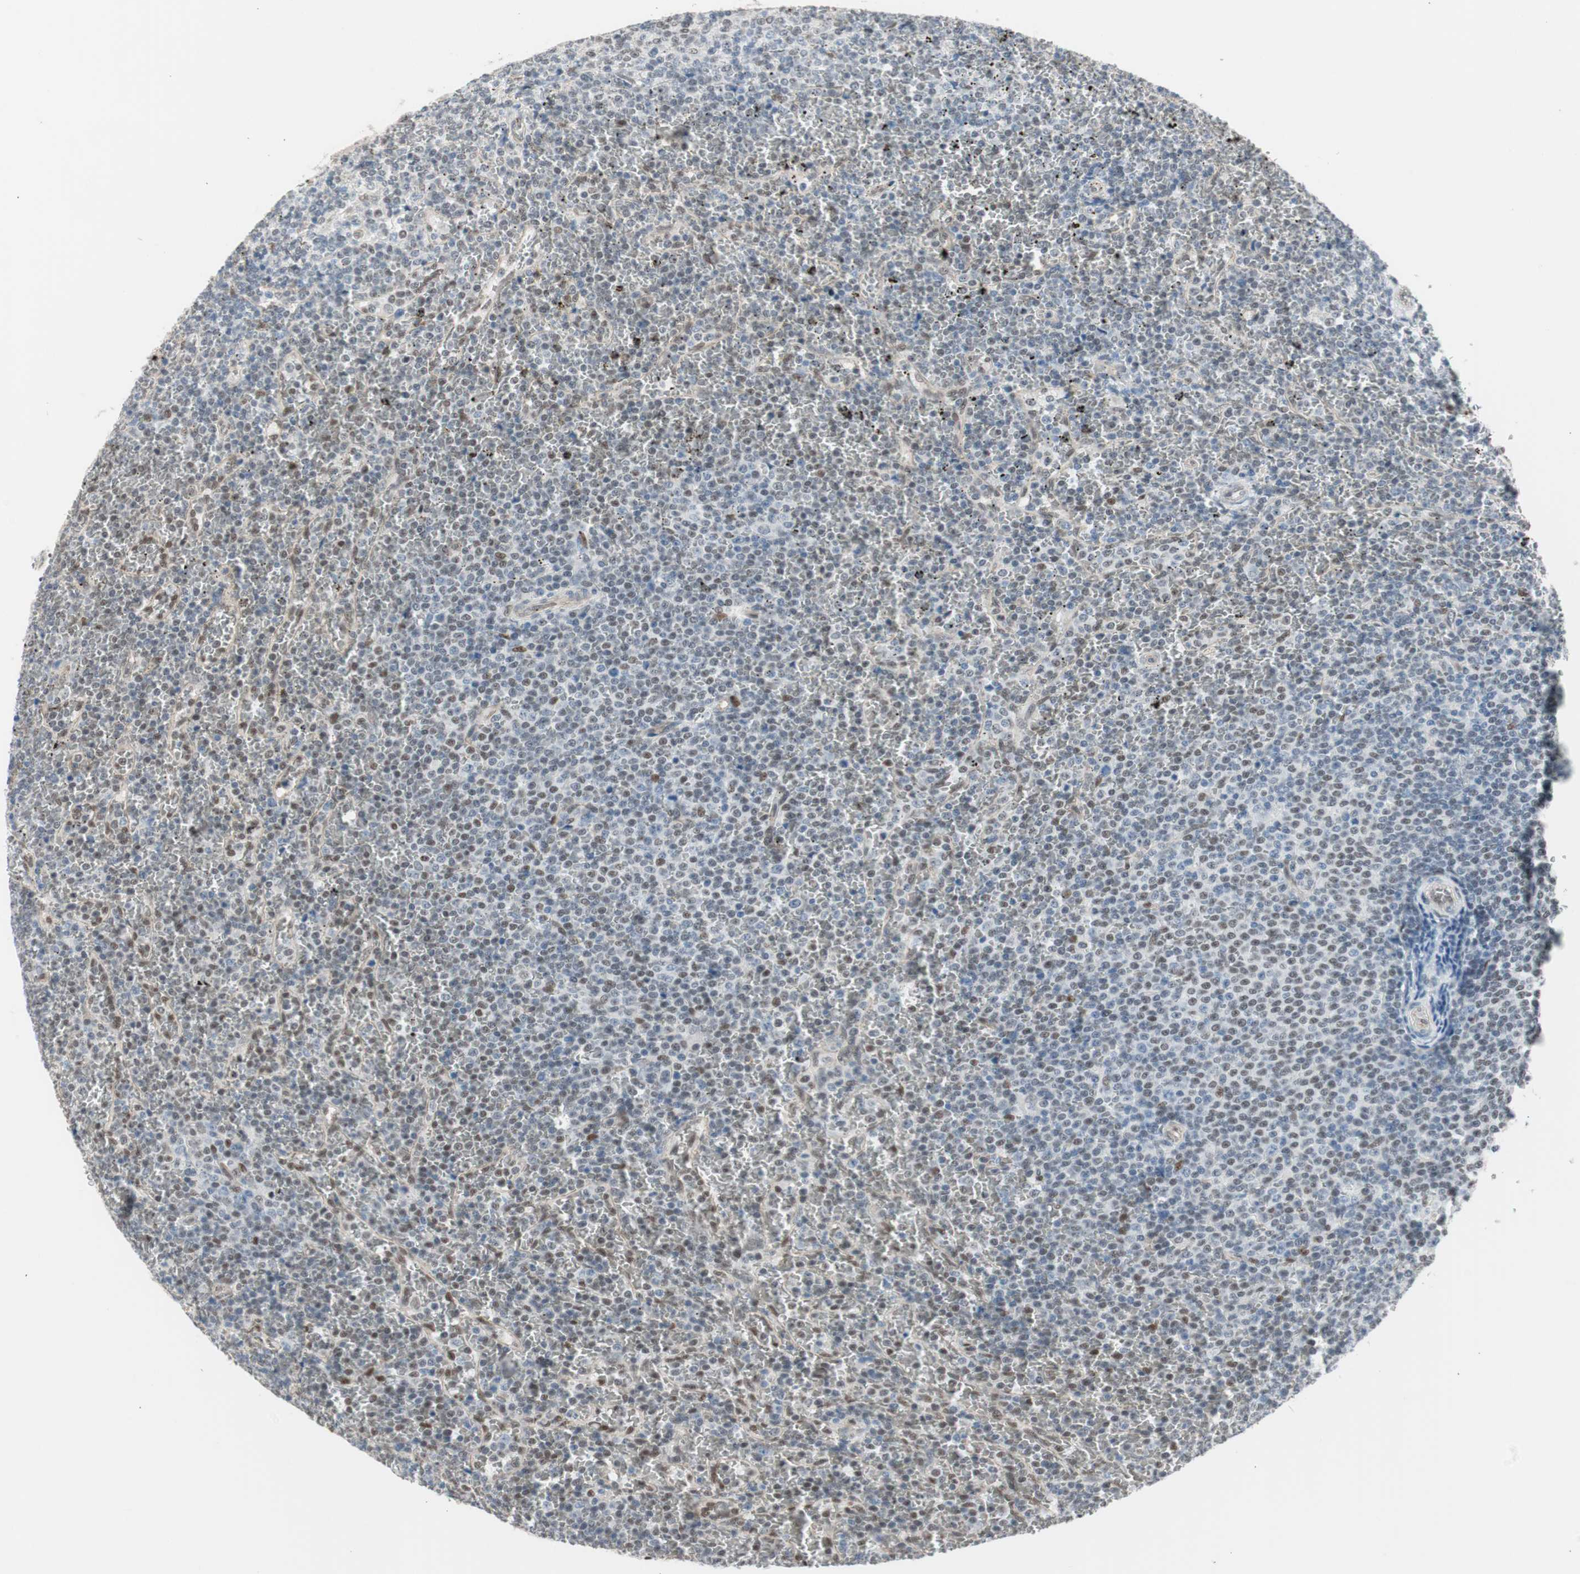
{"staining": {"intensity": "weak", "quantity": "25%-75%", "location": "nuclear"}, "tissue": "lymphoma", "cell_type": "Tumor cells", "image_type": "cancer", "snomed": [{"axis": "morphology", "description": "Malignant lymphoma, non-Hodgkin's type, Low grade"}, {"axis": "topography", "description": "Spleen"}], "caption": "Immunohistochemical staining of lymphoma shows low levels of weak nuclear protein positivity in about 25%-75% of tumor cells. (IHC, brightfield microscopy, high magnification).", "gene": "PML", "patient": {"sex": "female", "age": 77}}